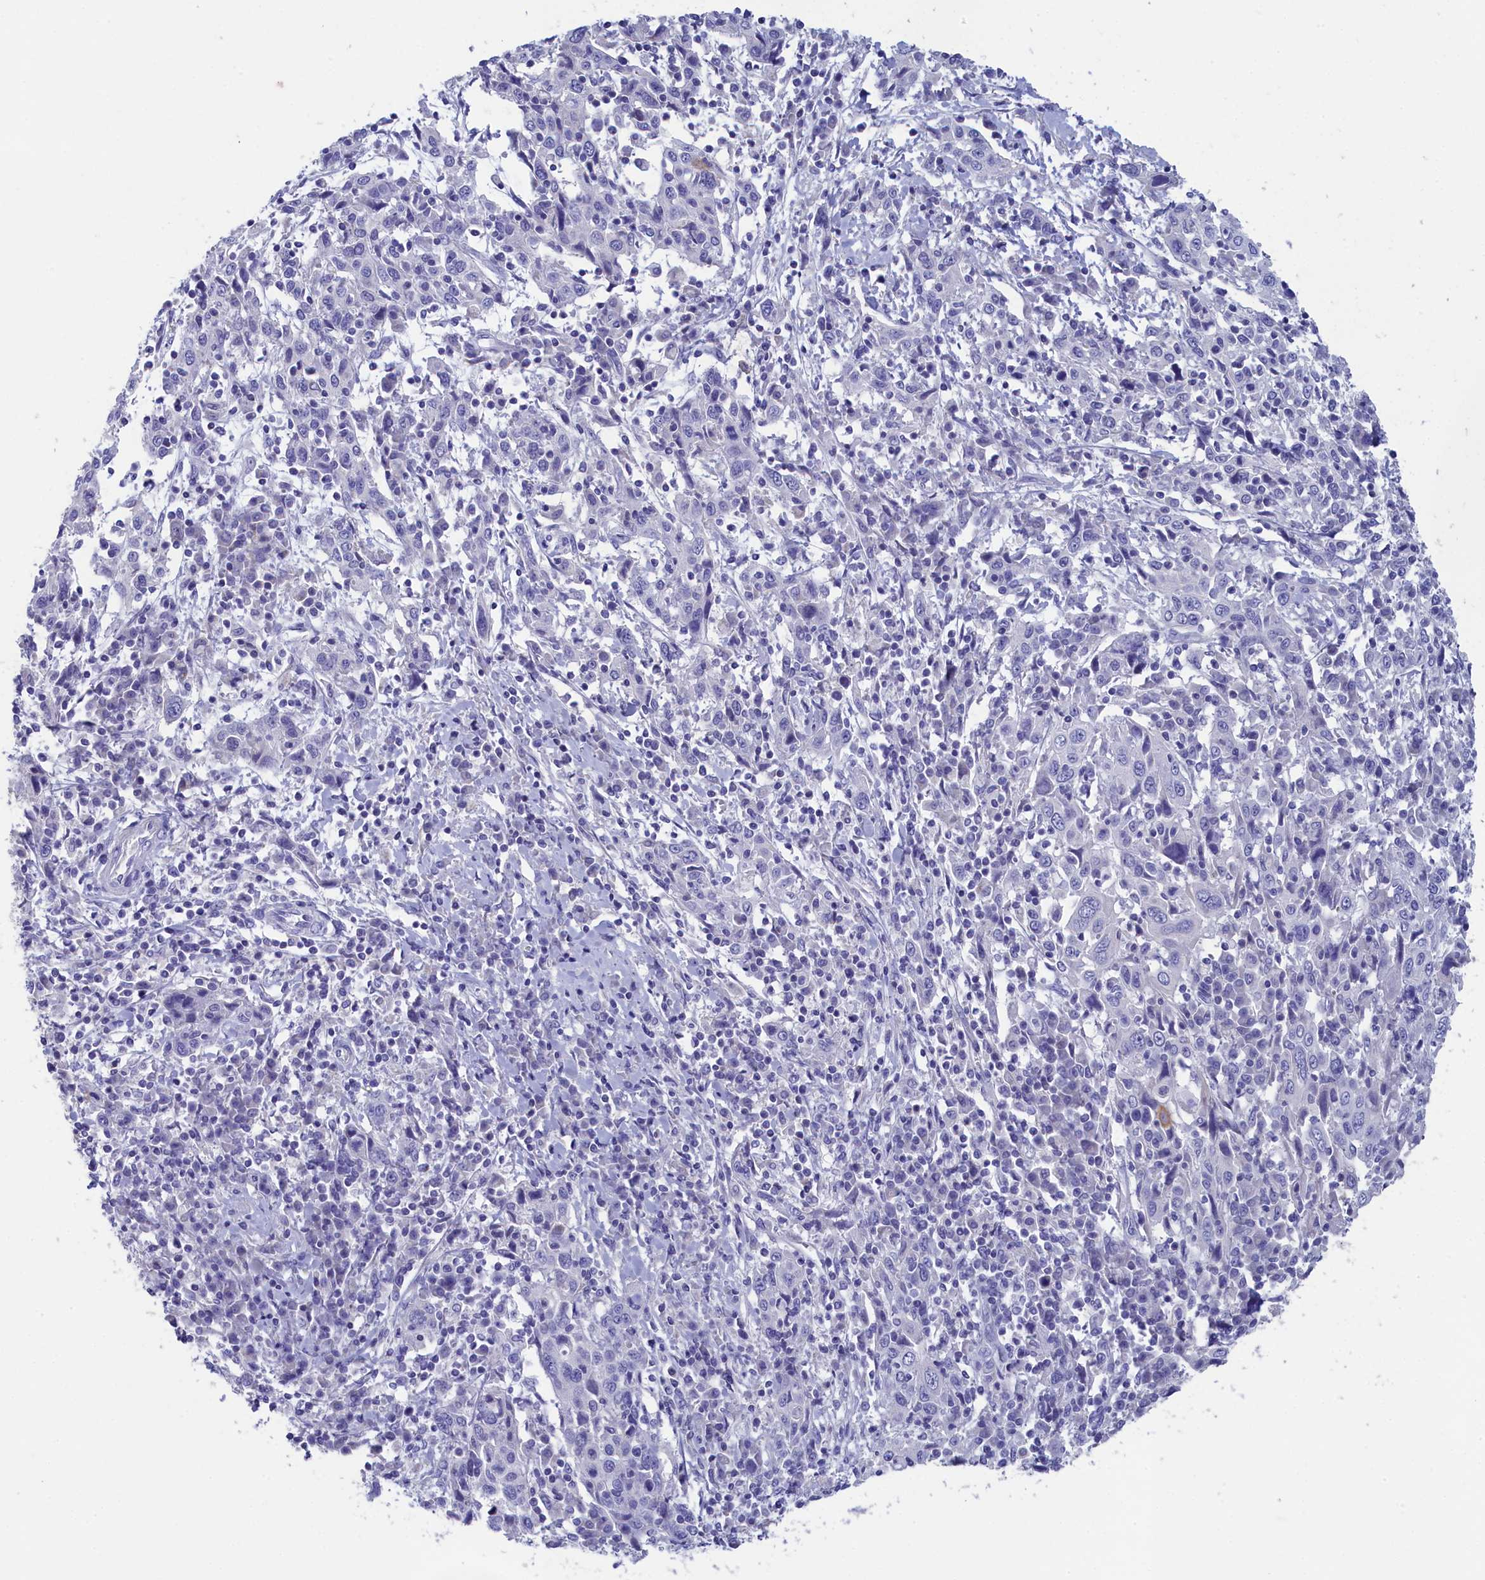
{"staining": {"intensity": "negative", "quantity": "none", "location": "none"}, "tissue": "cervical cancer", "cell_type": "Tumor cells", "image_type": "cancer", "snomed": [{"axis": "morphology", "description": "Squamous cell carcinoma, NOS"}, {"axis": "topography", "description": "Cervix"}], "caption": "The immunohistochemistry (IHC) micrograph has no significant expression in tumor cells of cervical cancer (squamous cell carcinoma) tissue.", "gene": "PRDM12", "patient": {"sex": "female", "age": 46}}